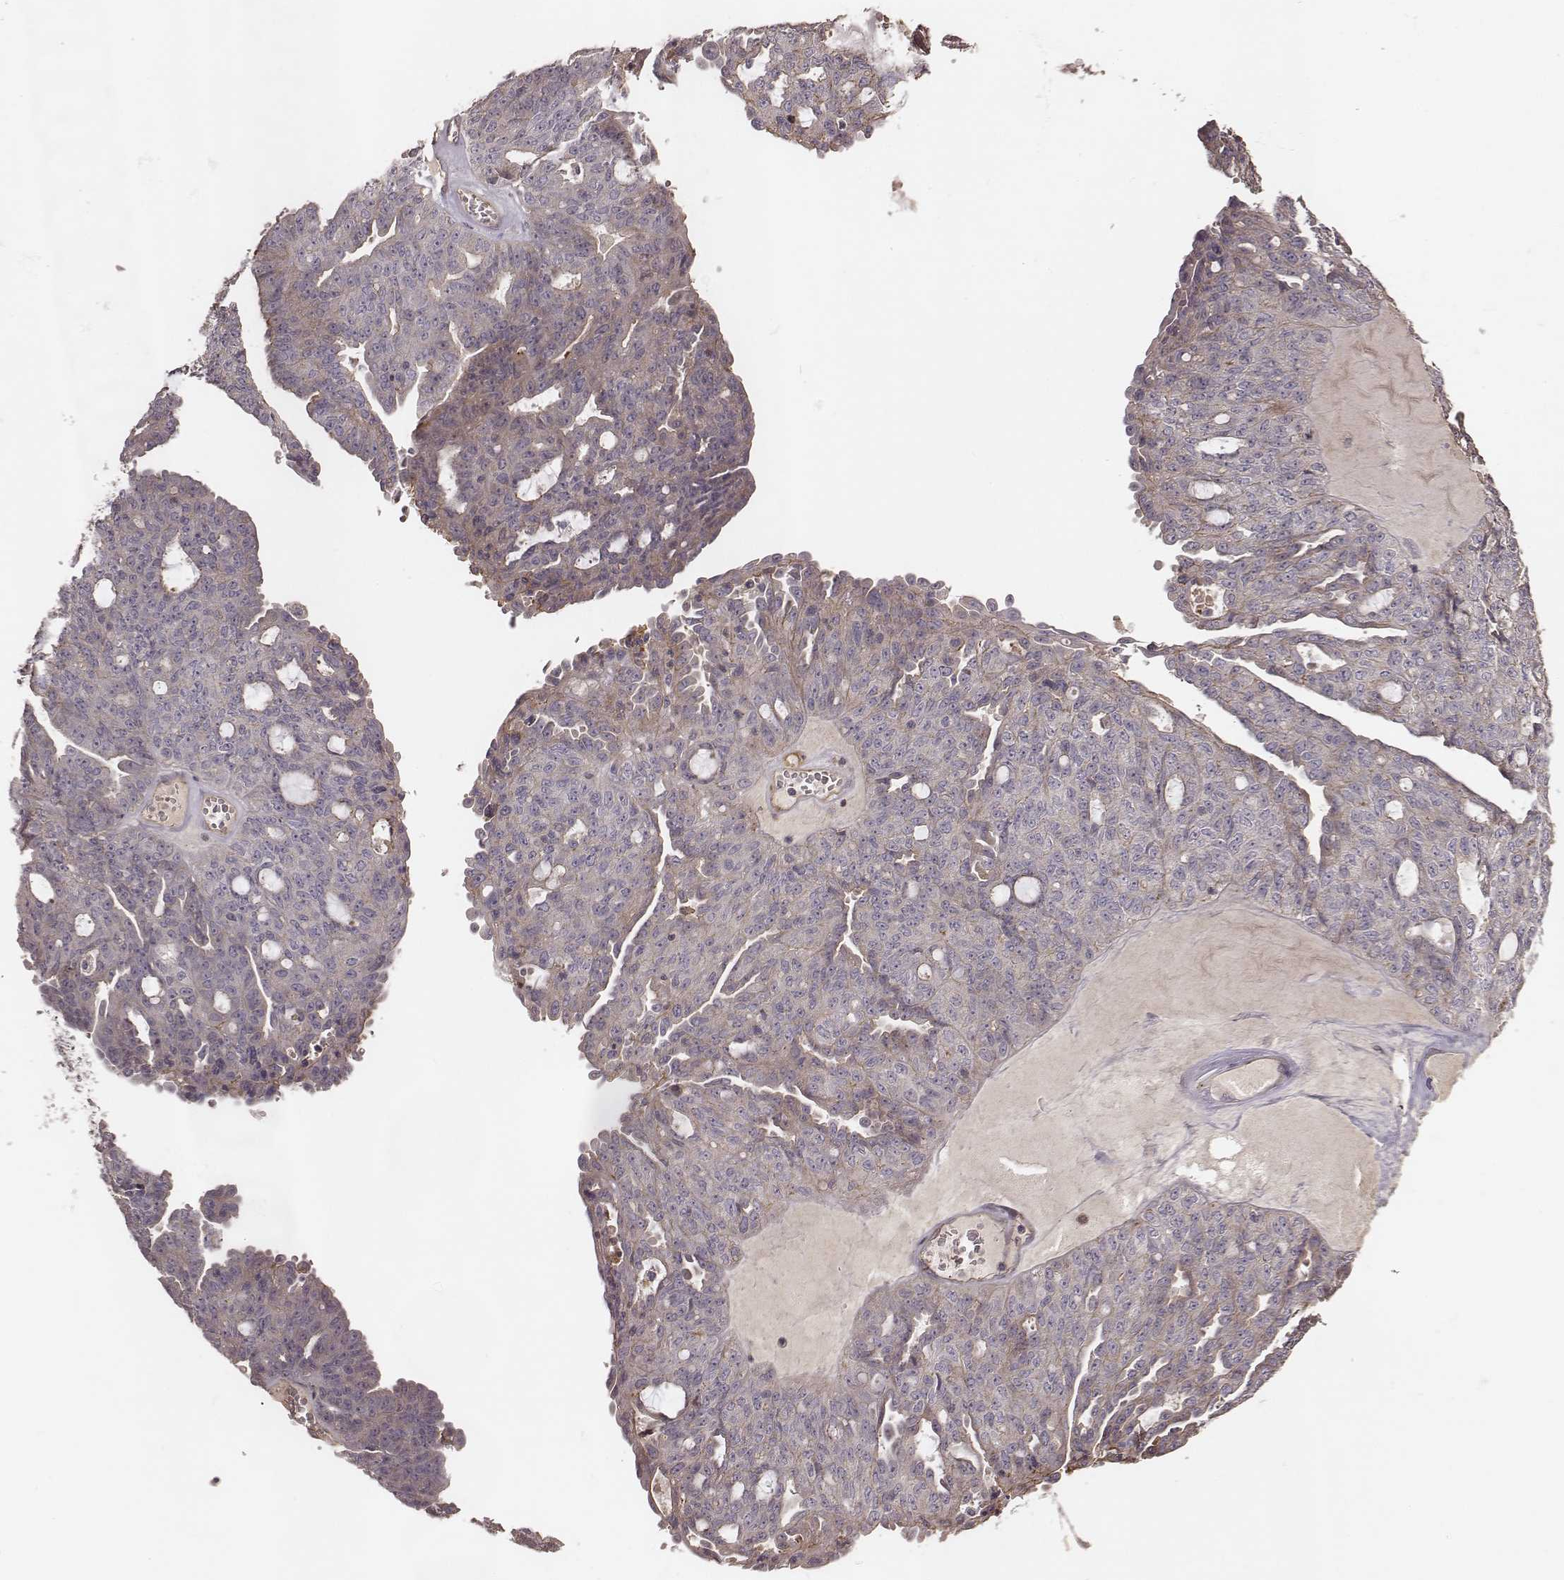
{"staining": {"intensity": "weak", "quantity": "<25%", "location": "cytoplasmic/membranous"}, "tissue": "ovarian cancer", "cell_type": "Tumor cells", "image_type": "cancer", "snomed": [{"axis": "morphology", "description": "Cystadenocarcinoma, serous, NOS"}, {"axis": "topography", "description": "Ovary"}], "caption": "DAB (3,3'-diaminobenzidine) immunohistochemical staining of ovarian cancer (serous cystadenocarcinoma) displays no significant staining in tumor cells. (DAB IHC visualized using brightfield microscopy, high magnification).", "gene": "OTOGL", "patient": {"sex": "female", "age": 71}}